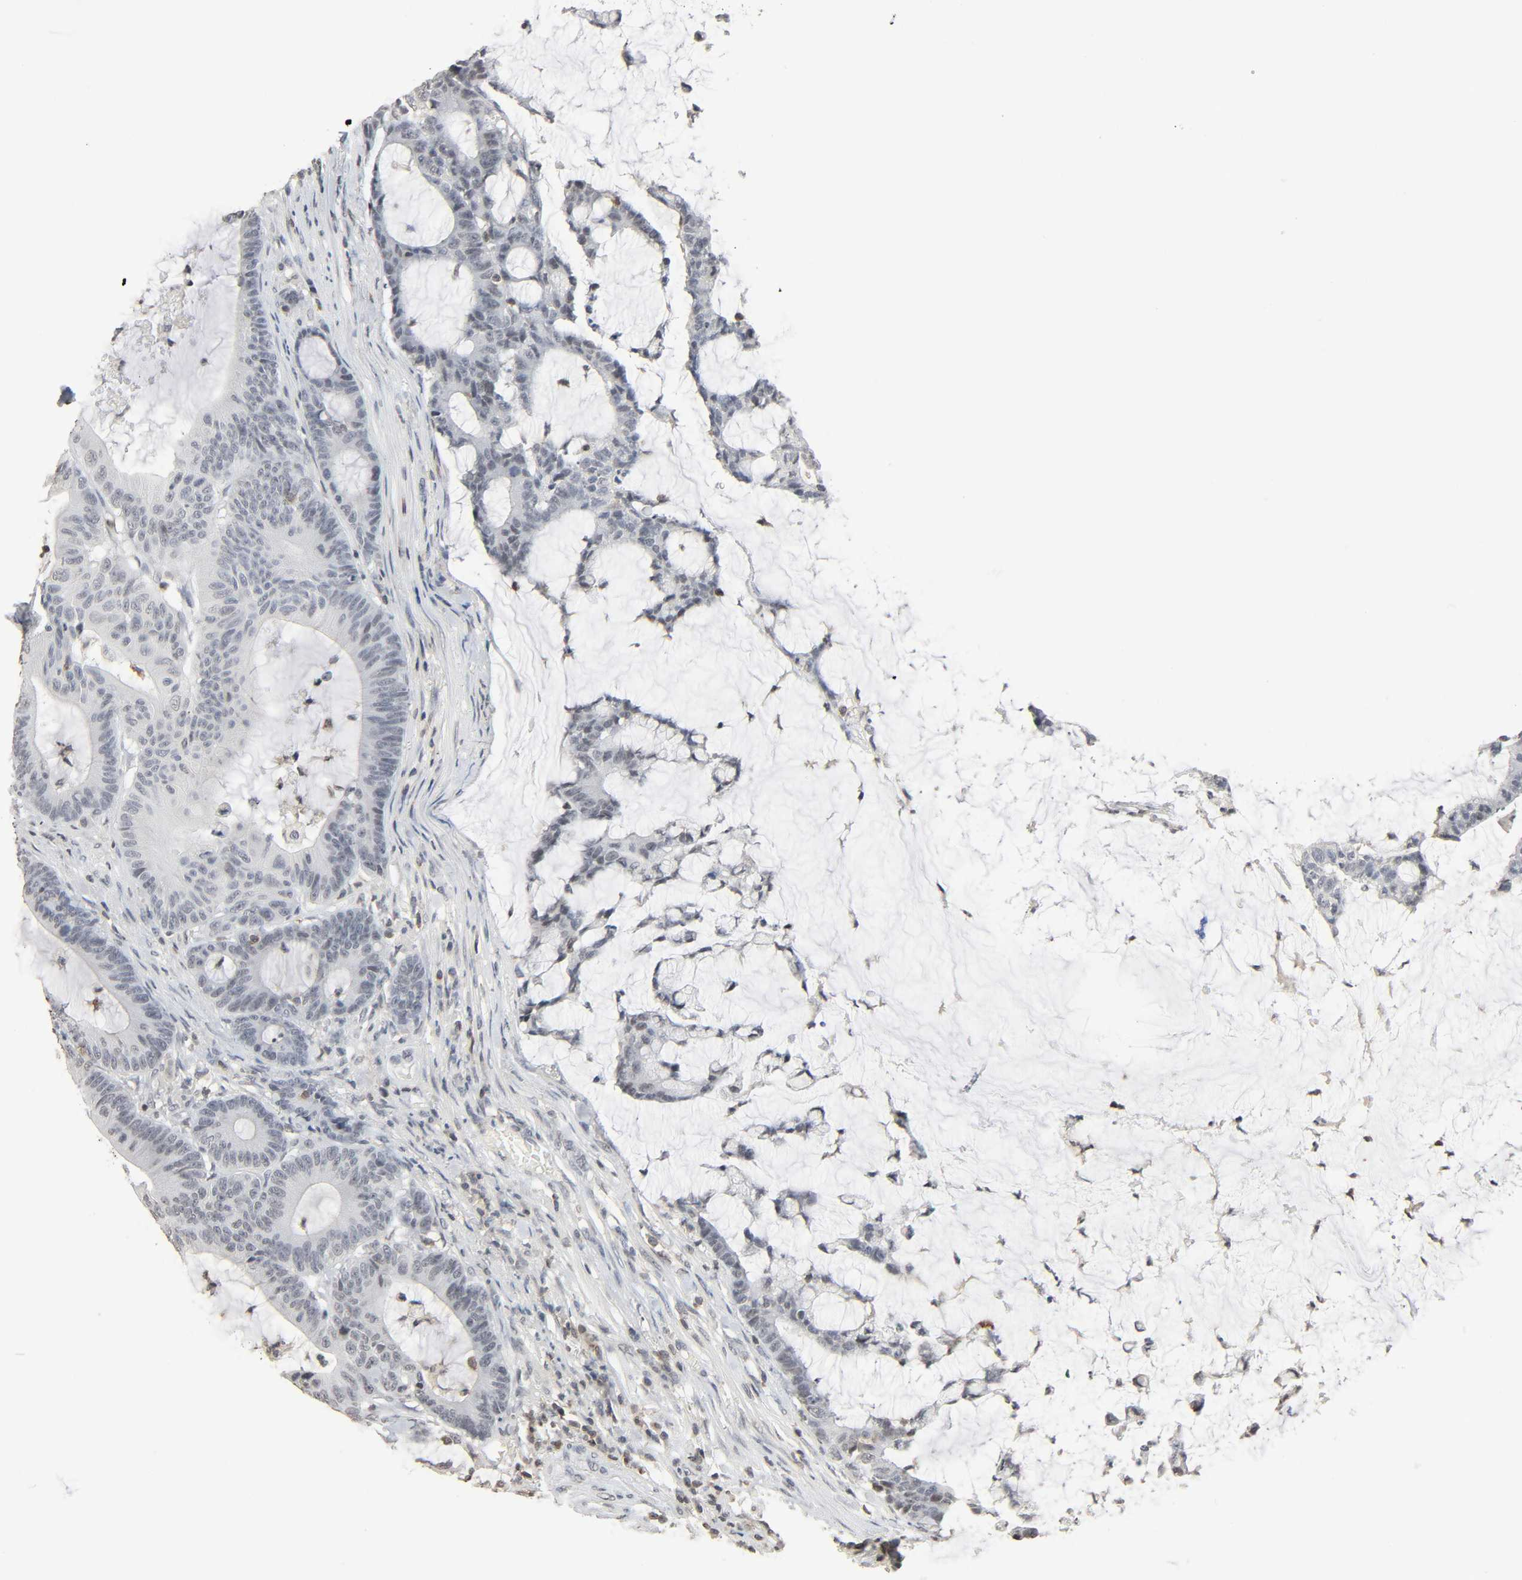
{"staining": {"intensity": "negative", "quantity": "none", "location": "none"}, "tissue": "colorectal cancer", "cell_type": "Tumor cells", "image_type": "cancer", "snomed": [{"axis": "morphology", "description": "Adenocarcinoma, NOS"}, {"axis": "topography", "description": "Colon"}], "caption": "High power microscopy image of an immunohistochemistry (IHC) micrograph of colorectal adenocarcinoma, revealing no significant expression in tumor cells.", "gene": "STK4", "patient": {"sex": "female", "age": 84}}